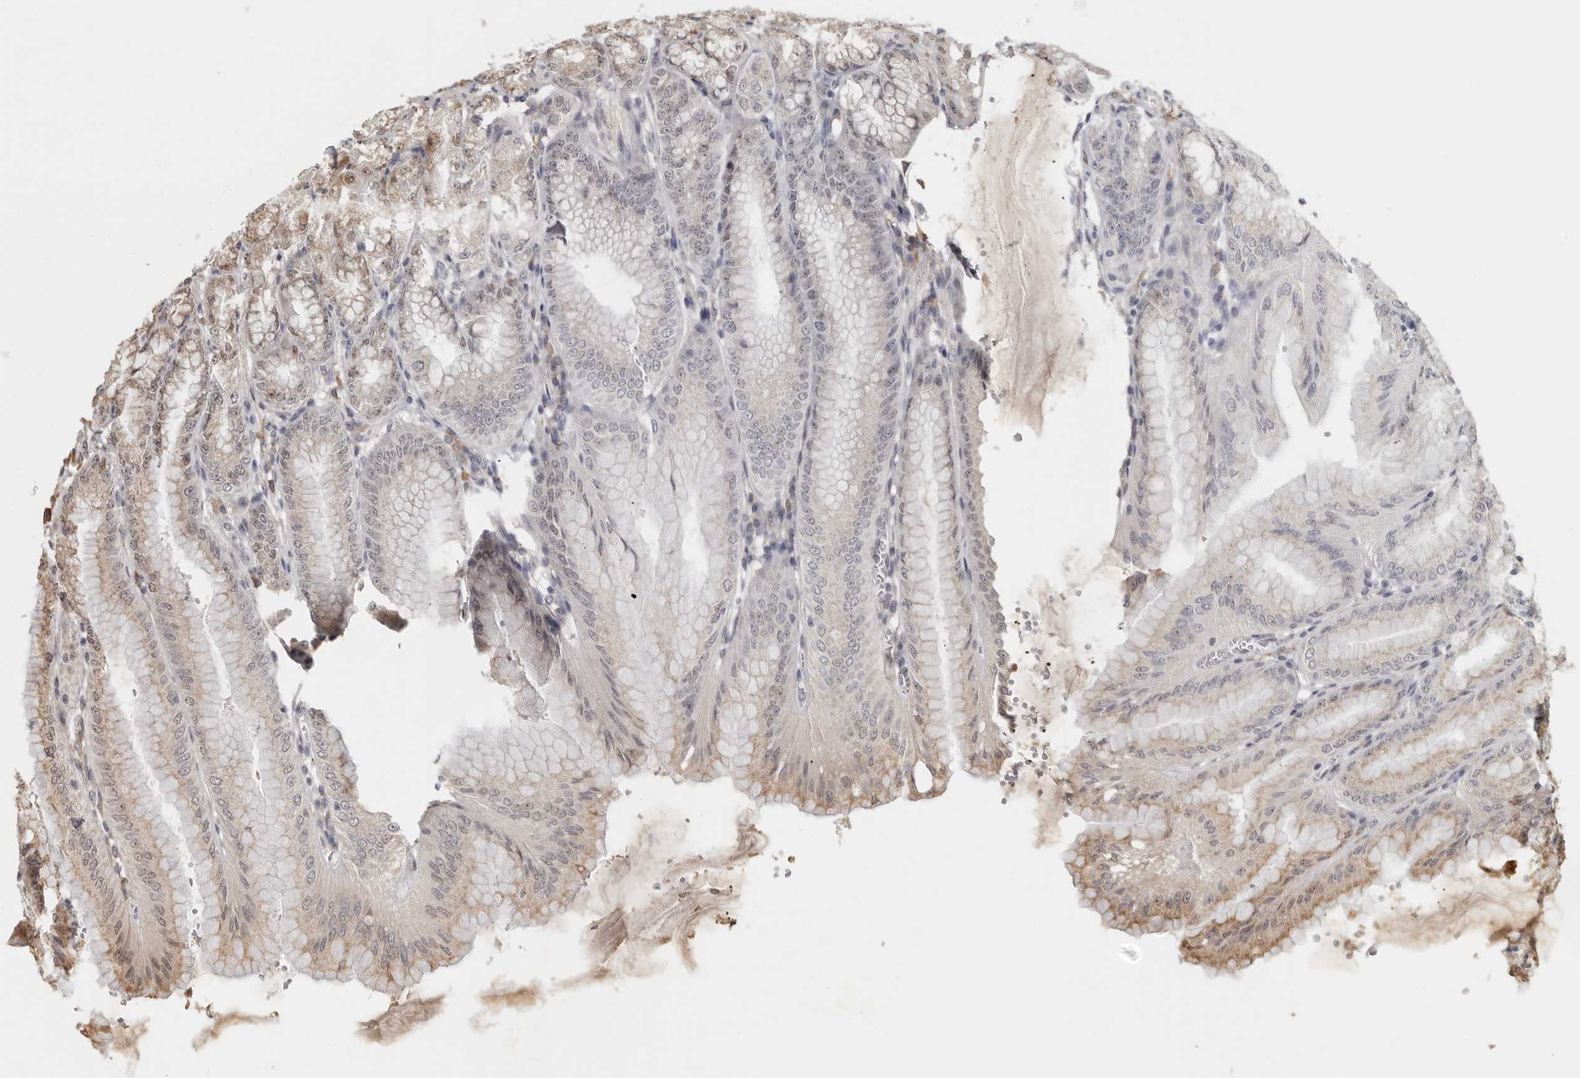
{"staining": {"intensity": "moderate", "quantity": "<25%", "location": "cytoplasmic/membranous,nuclear"}, "tissue": "stomach", "cell_type": "Glandular cells", "image_type": "normal", "snomed": [{"axis": "morphology", "description": "Normal tissue, NOS"}, {"axis": "topography", "description": "Stomach, lower"}], "caption": "Moderate cytoplasmic/membranous,nuclear expression for a protein is identified in about <25% of glandular cells of normal stomach using IHC.", "gene": "ZNF83", "patient": {"sex": "male", "age": 71}}